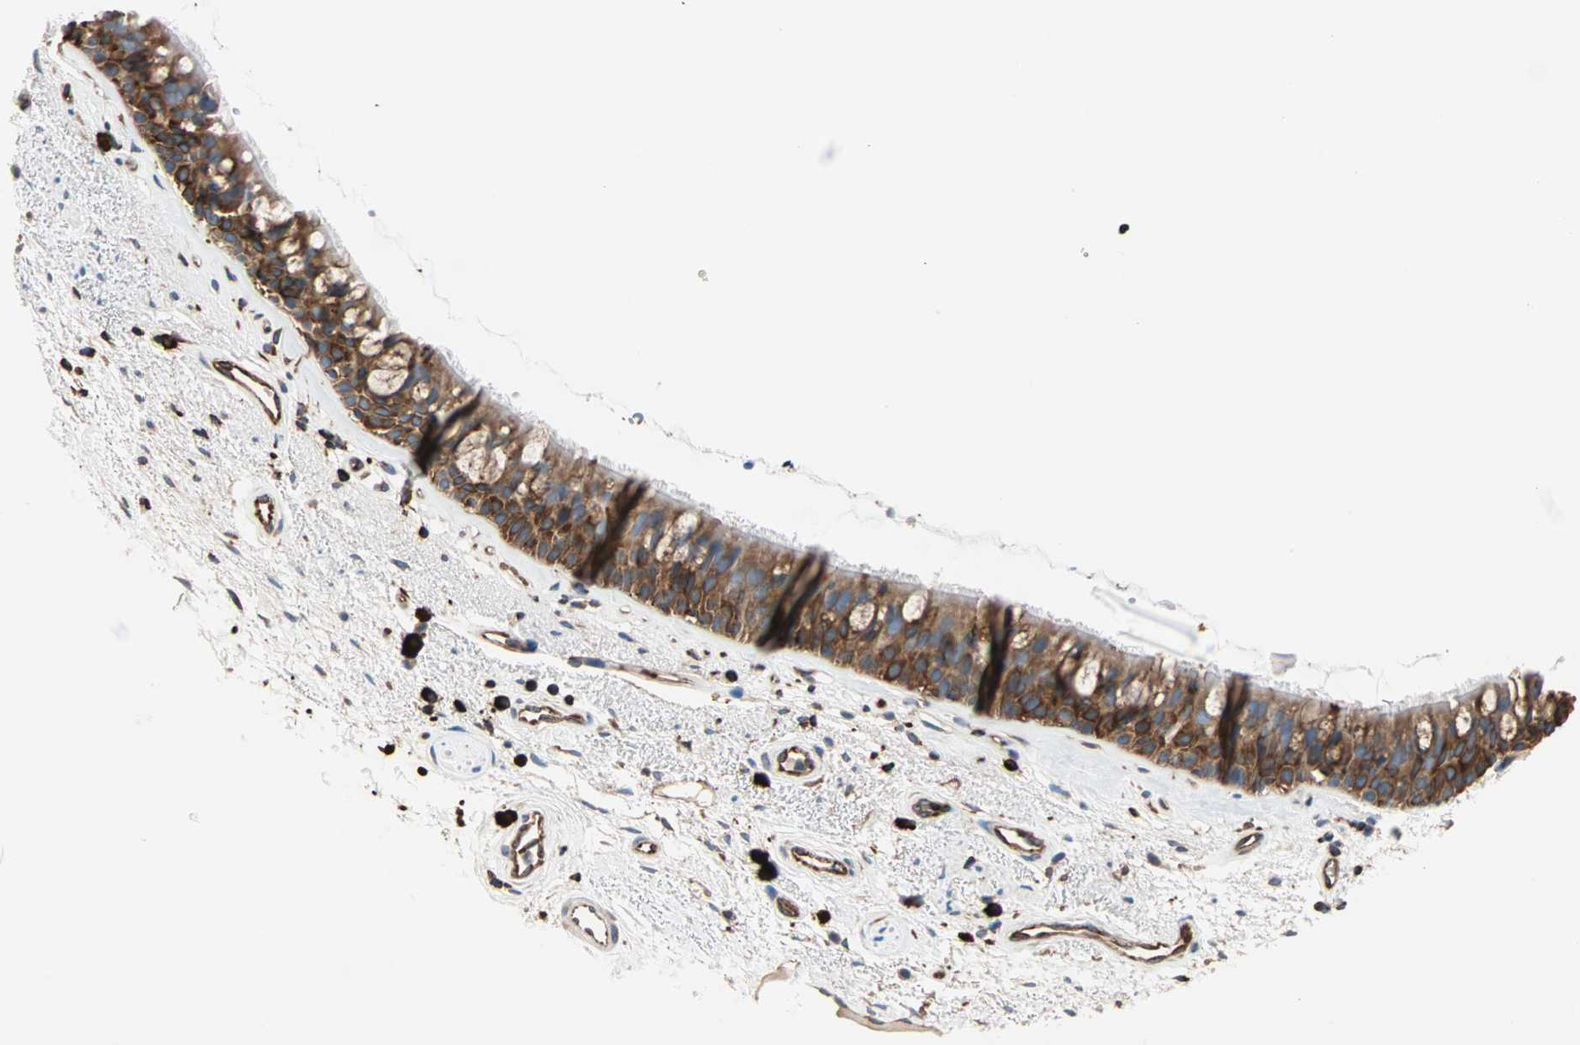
{"staining": {"intensity": "strong", "quantity": ">75%", "location": "cytoplasmic/membranous"}, "tissue": "bronchus", "cell_type": "Respiratory epithelial cells", "image_type": "normal", "snomed": [{"axis": "morphology", "description": "Normal tissue, NOS"}, {"axis": "topography", "description": "Bronchus"}], "caption": "Immunohistochemical staining of normal bronchus shows high levels of strong cytoplasmic/membranous positivity in about >75% of respiratory epithelial cells. (DAB (3,3'-diaminobenzidine) = brown stain, brightfield microscopy at high magnification).", "gene": "EEF2", "patient": {"sex": "female", "age": 54}}